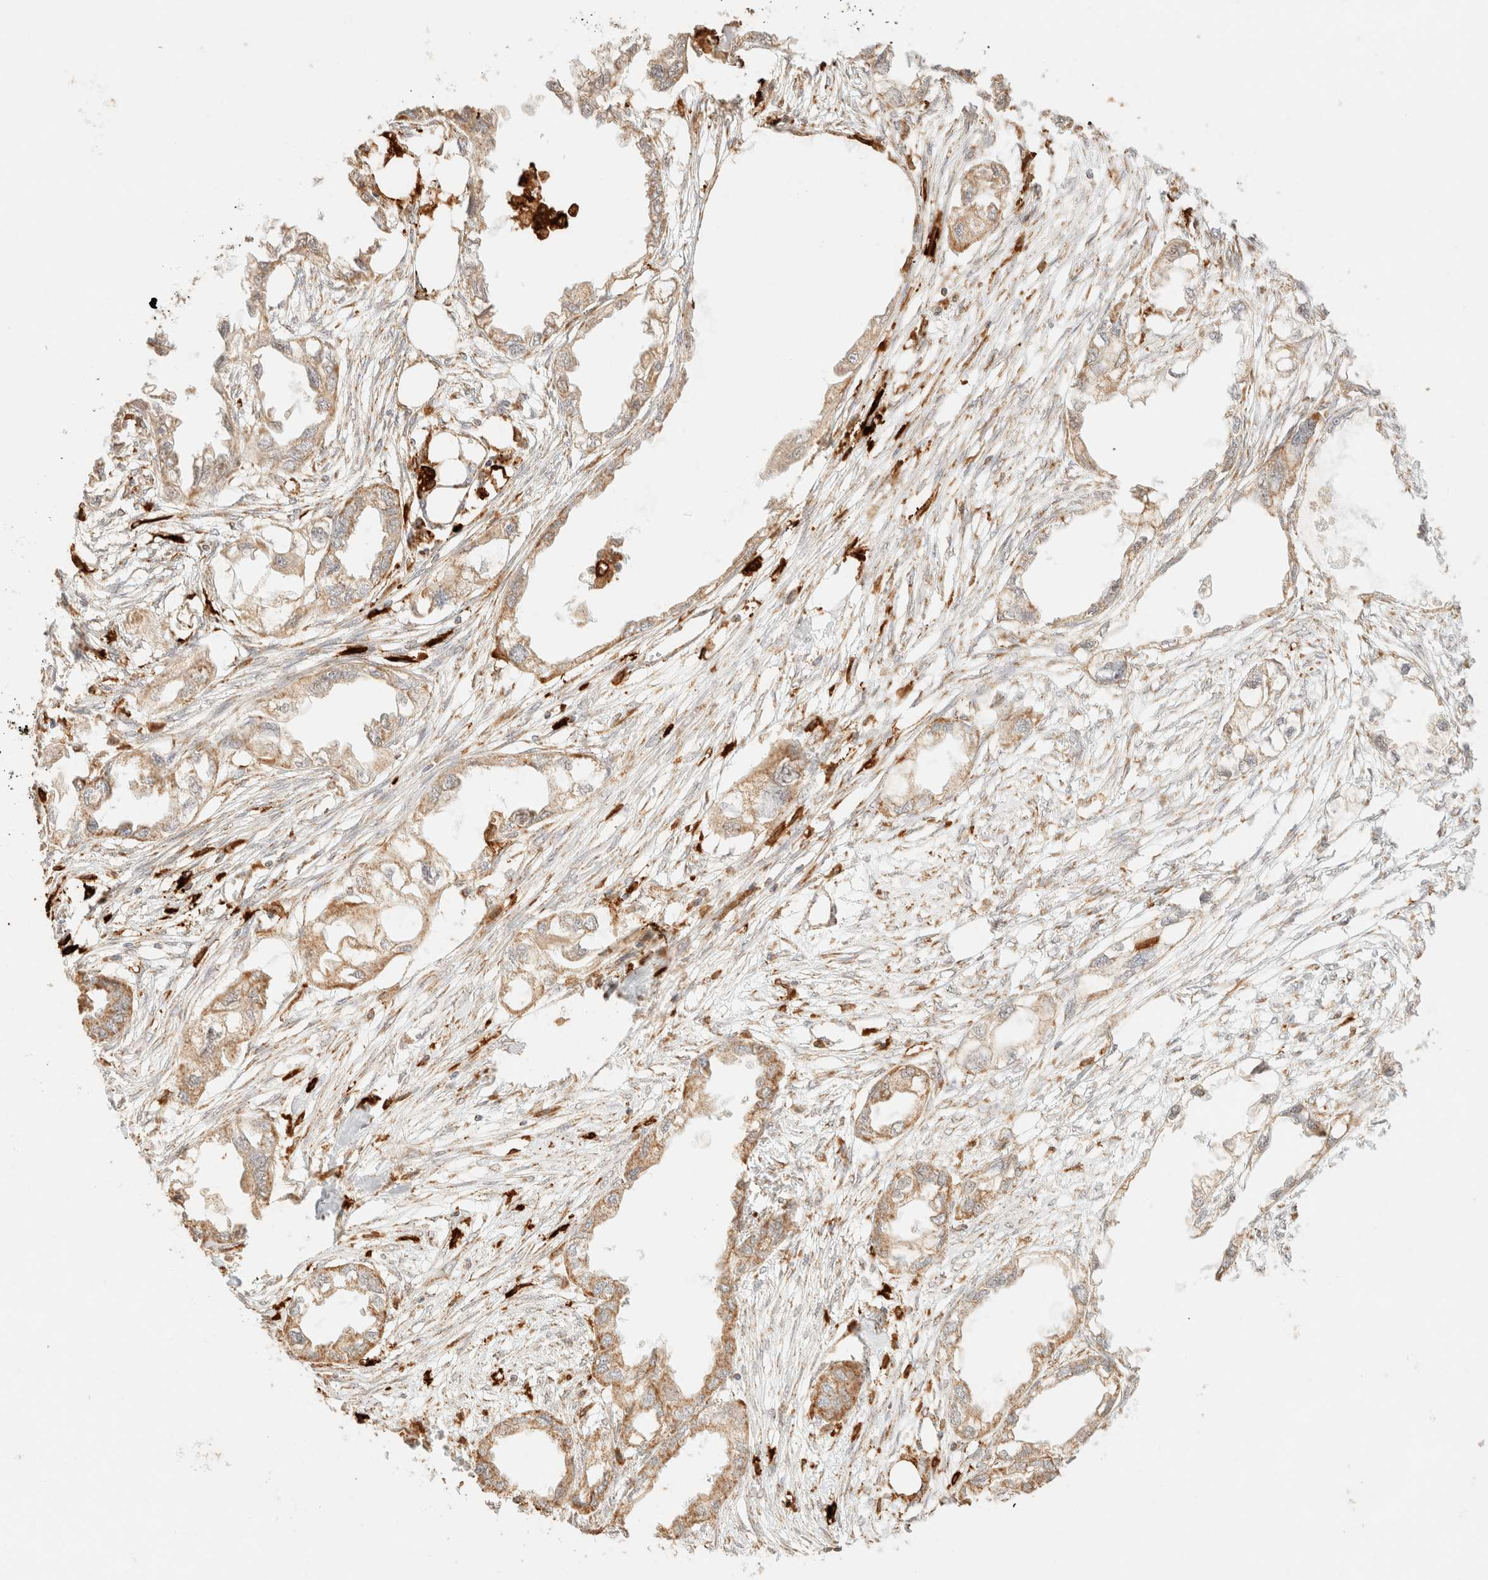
{"staining": {"intensity": "weak", "quantity": ">75%", "location": "cytoplasmic/membranous"}, "tissue": "endometrial cancer", "cell_type": "Tumor cells", "image_type": "cancer", "snomed": [{"axis": "morphology", "description": "Adenocarcinoma, NOS"}, {"axis": "morphology", "description": "Adenocarcinoma, metastatic, NOS"}, {"axis": "topography", "description": "Adipose tissue"}, {"axis": "topography", "description": "Endometrium"}], "caption": "Immunohistochemical staining of human endometrial adenocarcinoma demonstrates low levels of weak cytoplasmic/membranous positivity in about >75% of tumor cells. (IHC, brightfield microscopy, high magnification).", "gene": "TACO1", "patient": {"sex": "female", "age": 67}}